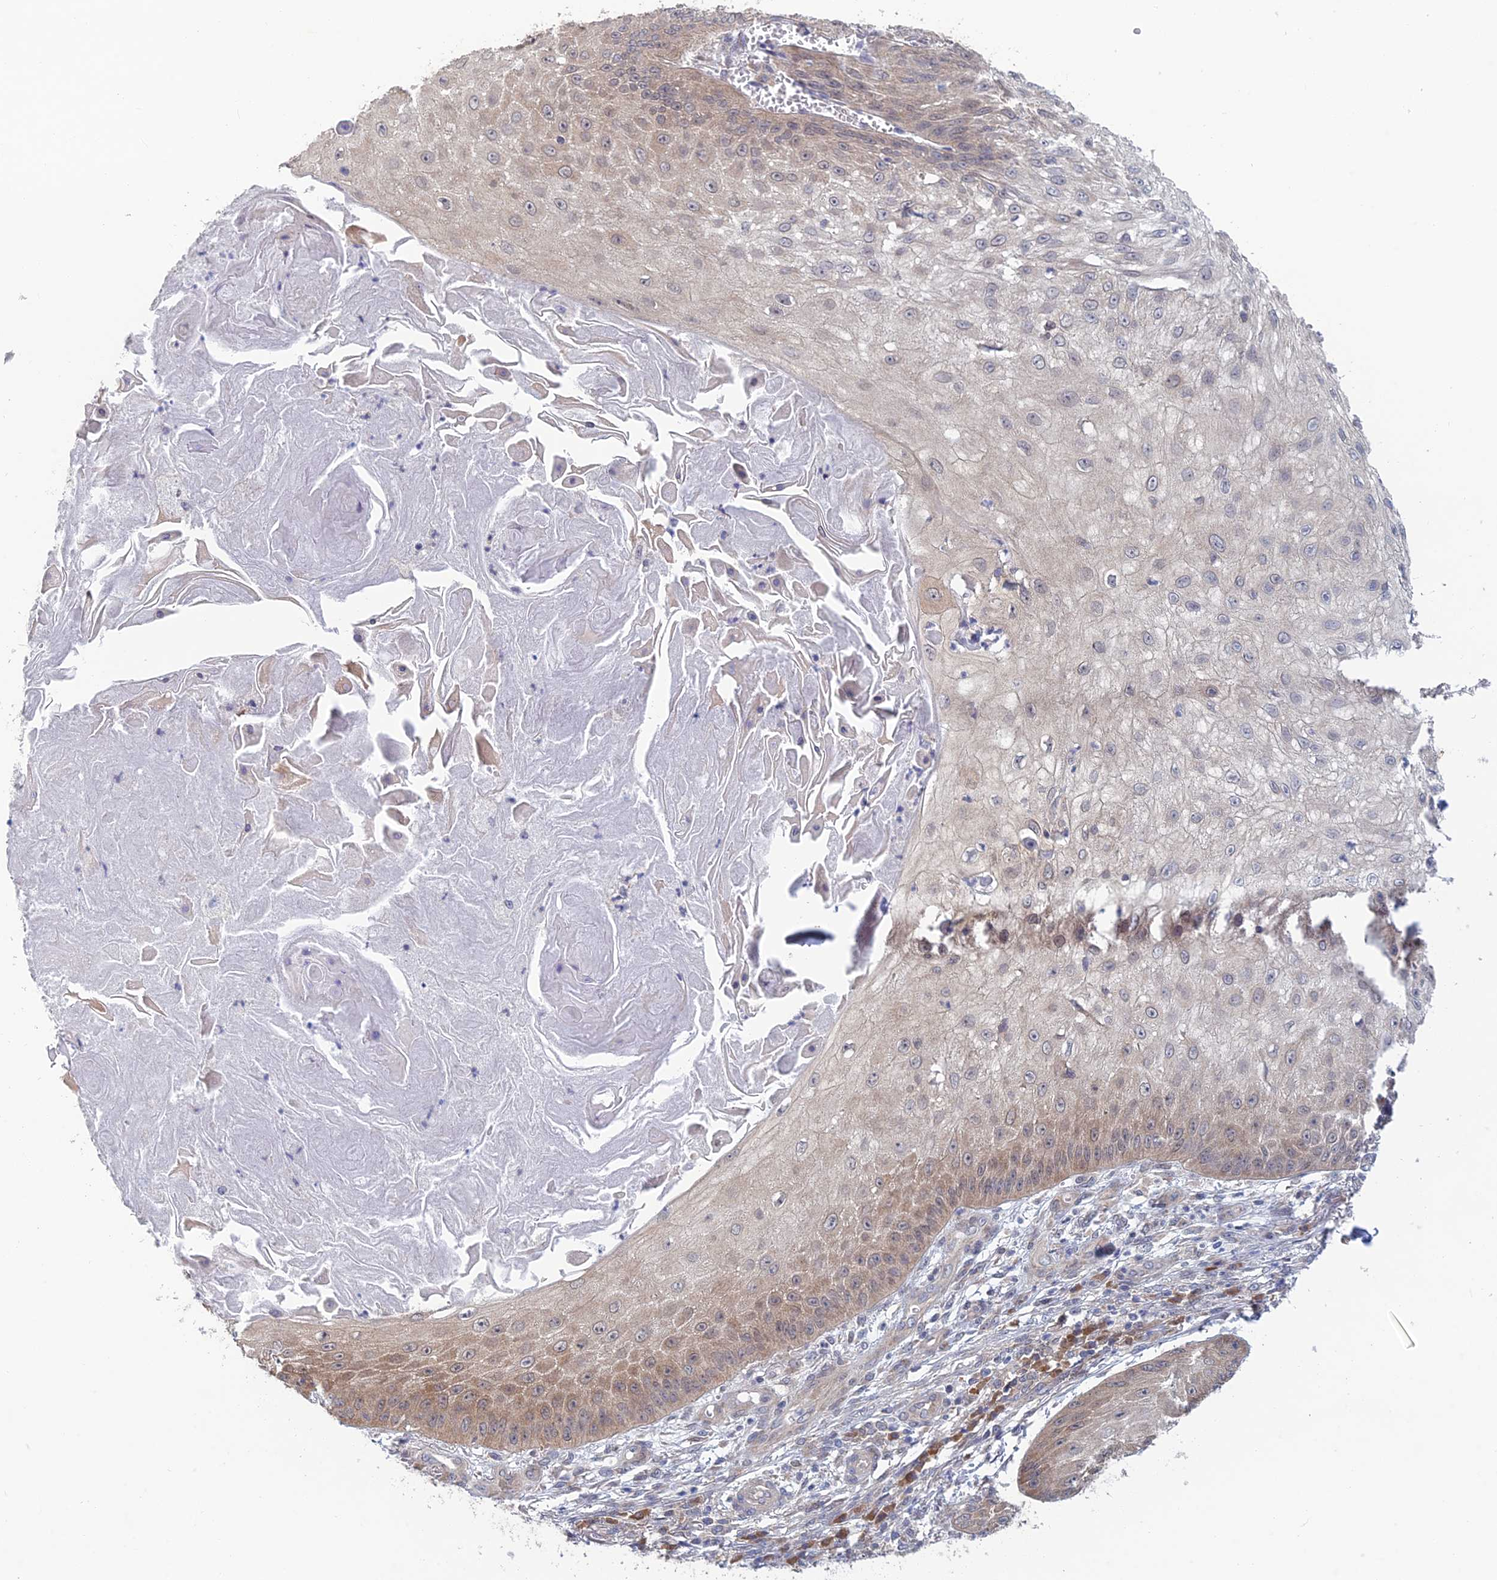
{"staining": {"intensity": "weak", "quantity": "25%-75%", "location": "cytoplasmic/membranous"}, "tissue": "skin cancer", "cell_type": "Tumor cells", "image_type": "cancer", "snomed": [{"axis": "morphology", "description": "Squamous cell carcinoma, NOS"}, {"axis": "topography", "description": "Skin"}], "caption": "Weak cytoplasmic/membranous protein positivity is seen in about 25%-75% of tumor cells in squamous cell carcinoma (skin).", "gene": "SRA1", "patient": {"sex": "male", "age": 70}}